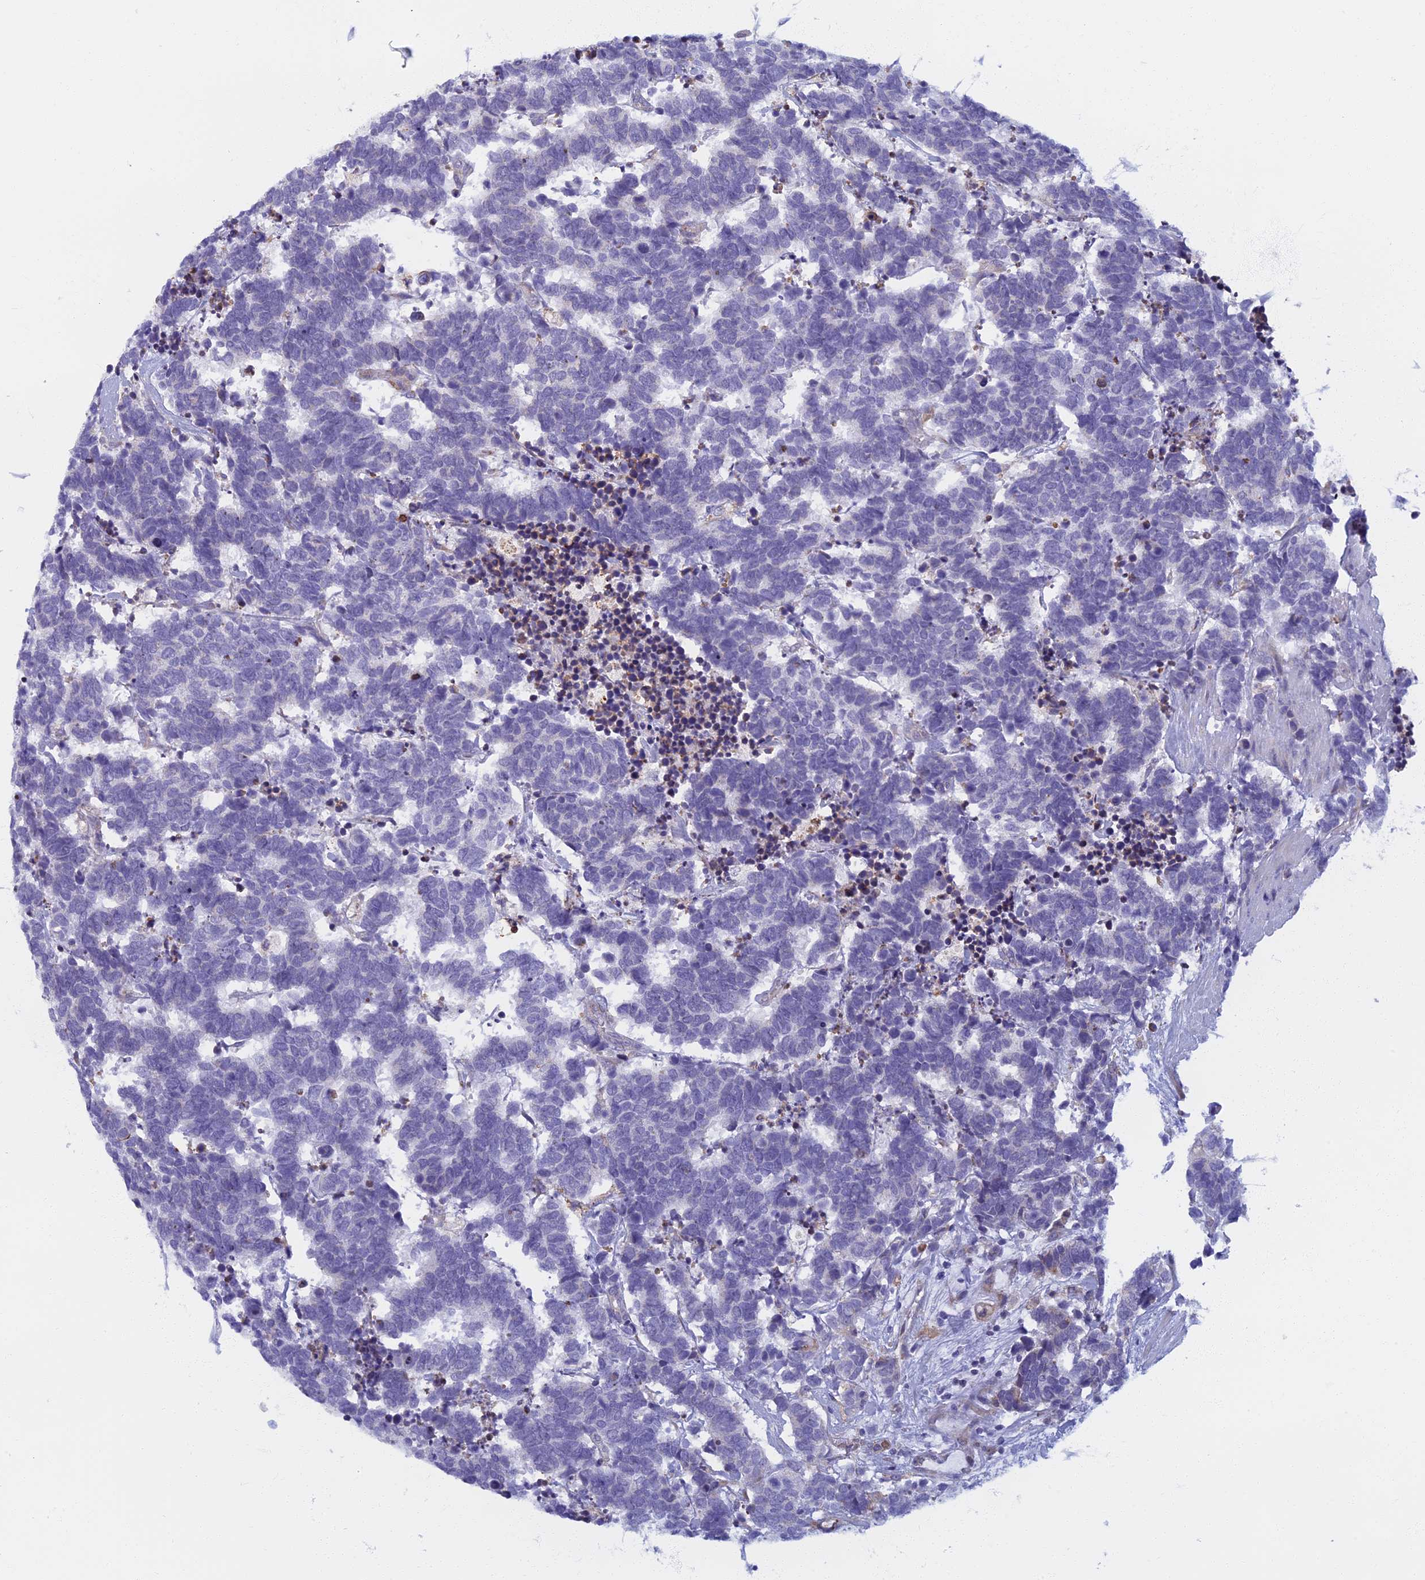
{"staining": {"intensity": "negative", "quantity": "none", "location": "none"}, "tissue": "carcinoid", "cell_type": "Tumor cells", "image_type": "cancer", "snomed": [{"axis": "morphology", "description": "Carcinoma, NOS"}, {"axis": "morphology", "description": "Carcinoid, malignant, NOS"}, {"axis": "topography", "description": "Urinary bladder"}], "caption": "Carcinoma stained for a protein using IHC reveals no expression tumor cells.", "gene": "DDX51", "patient": {"sex": "male", "age": 57}}